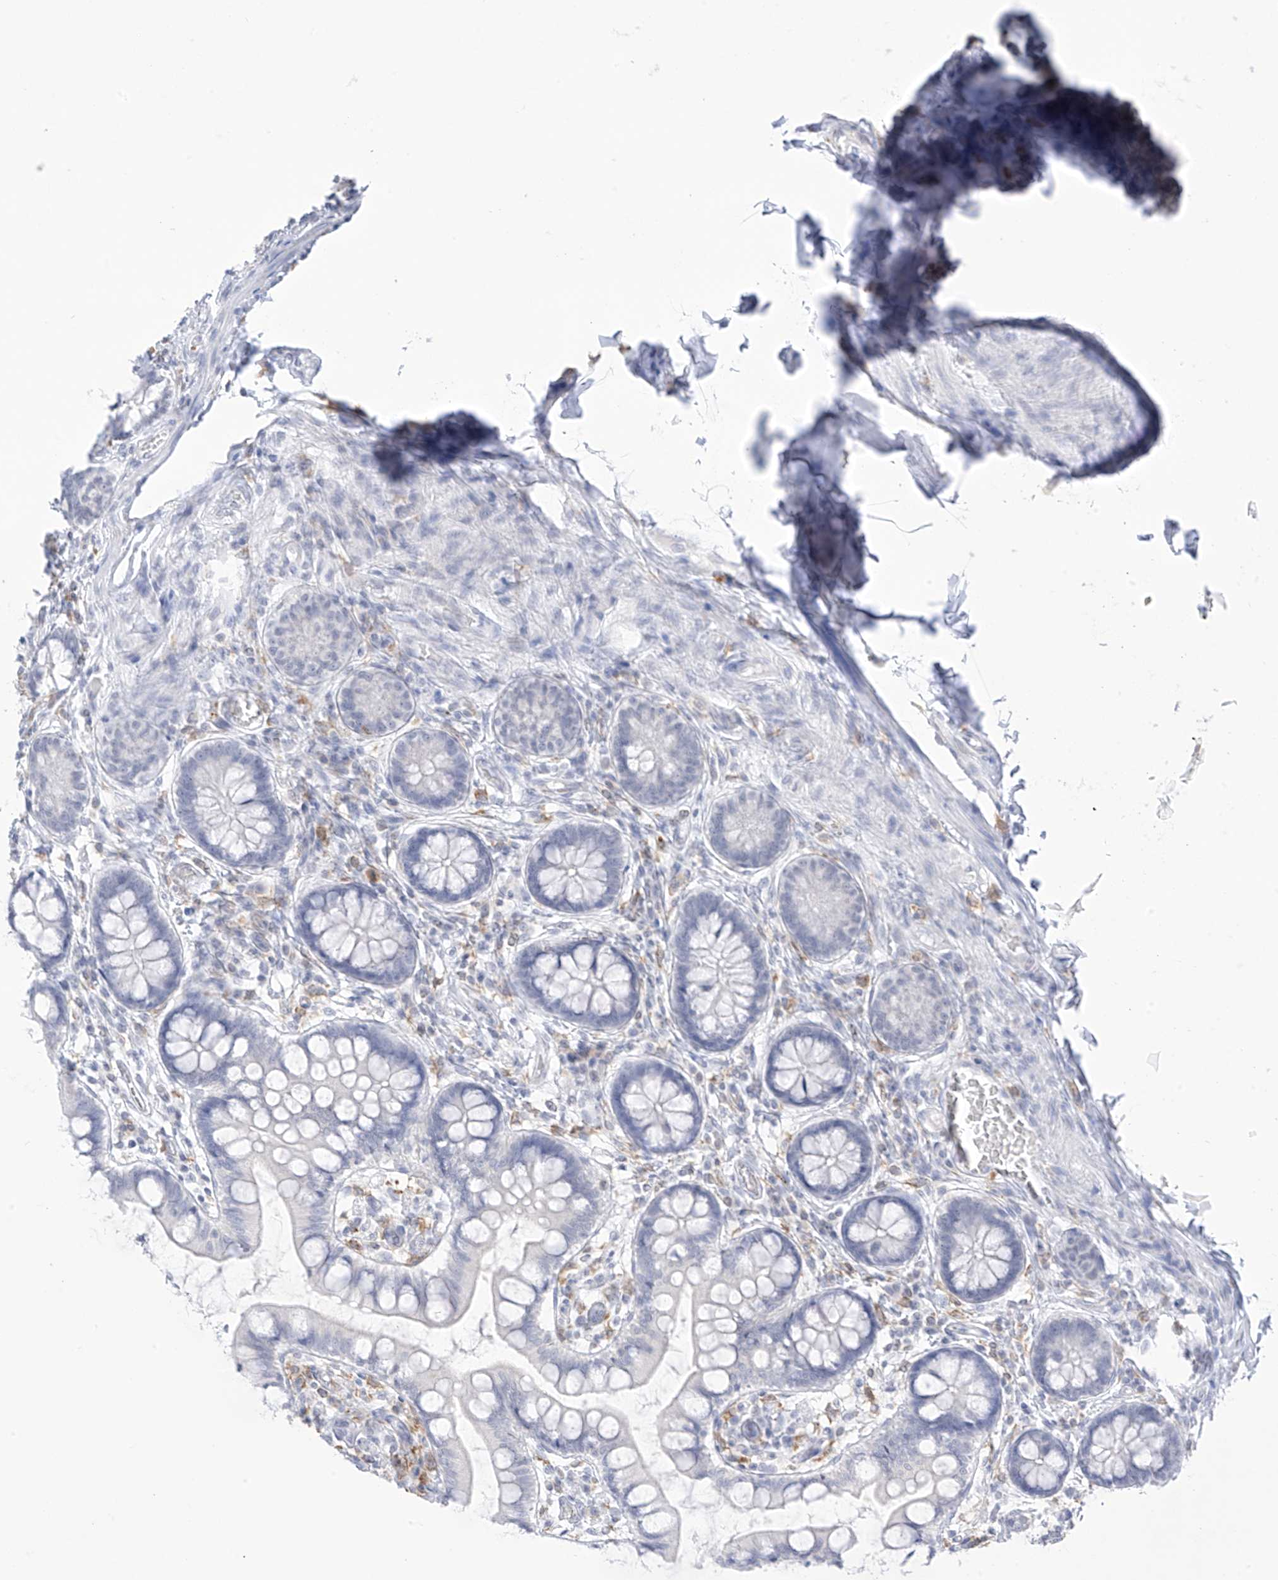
{"staining": {"intensity": "negative", "quantity": "none", "location": "none"}, "tissue": "small intestine", "cell_type": "Glandular cells", "image_type": "normal", "snomed": [{"axis": "morphology", "description": "Normal tissue, NOS"}, {"axis": "topography", "description": "Small intestine"}], "caption": "The histopathology image displays no staining of glandular cells in normal small intestine.", "gene": "TBXAS1", "patient": {"sex": "male", "age": 52}}